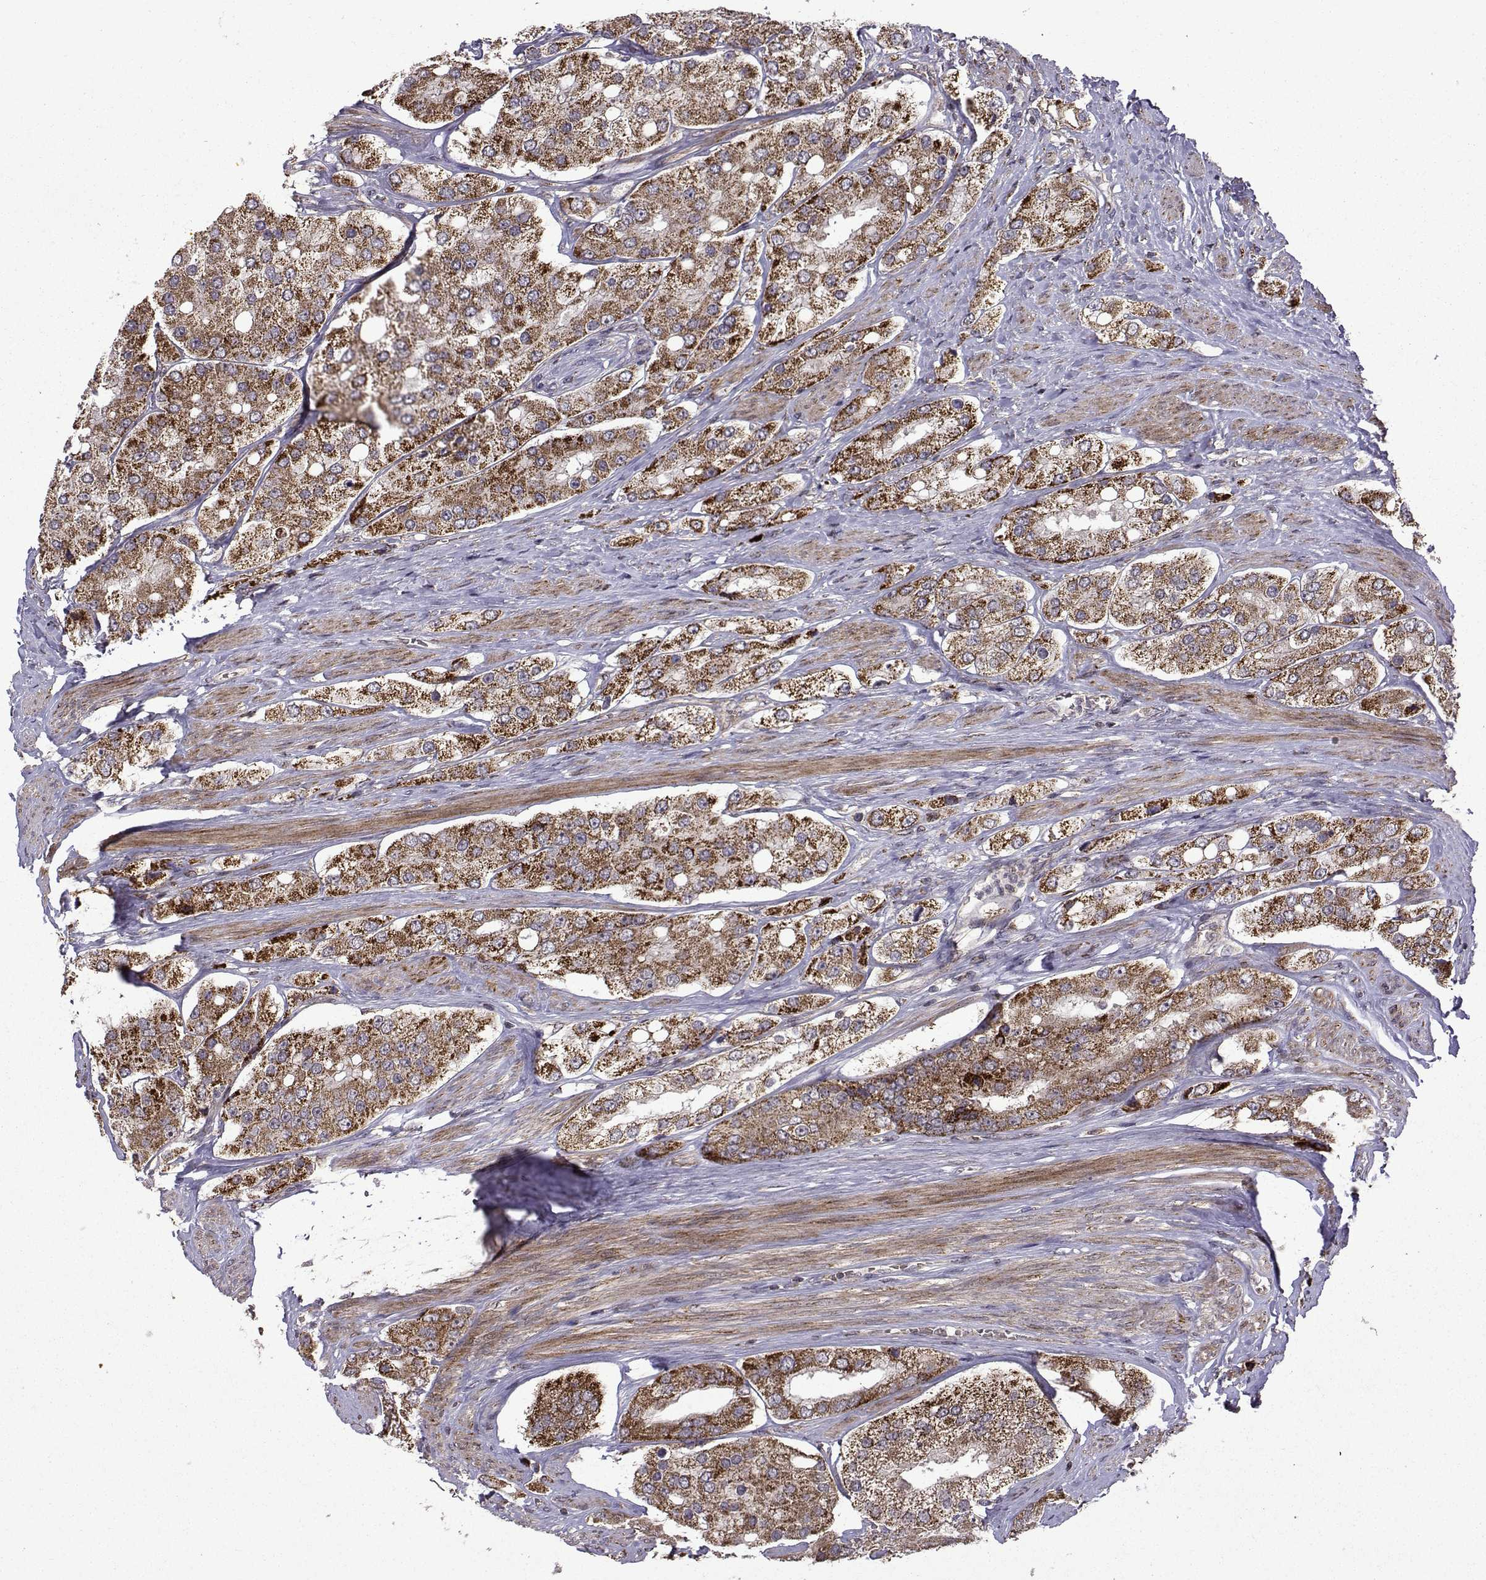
{"staining": {"intensity": "strong", "quantity": "25%-75%", "location": "cytoplasmic/membranous"}, "tissue": "prostate cancer", "cell_type": "Tumor cells", "image_type": "cancer", "snomed": [{"axis": "morphology", "description": "Adenocarcinoma, Low grade"}, {"axis": "topography", "description": "Prostate"}], "caption": "Protein staining of low-grade adenocarcinoma (prostate) tissue displays strong cytoplasmic/membranous expression in approximately 25%-75% of tumor cells.", "gene": "TAB2", "patient": {"sex": "male", "age": 69}}